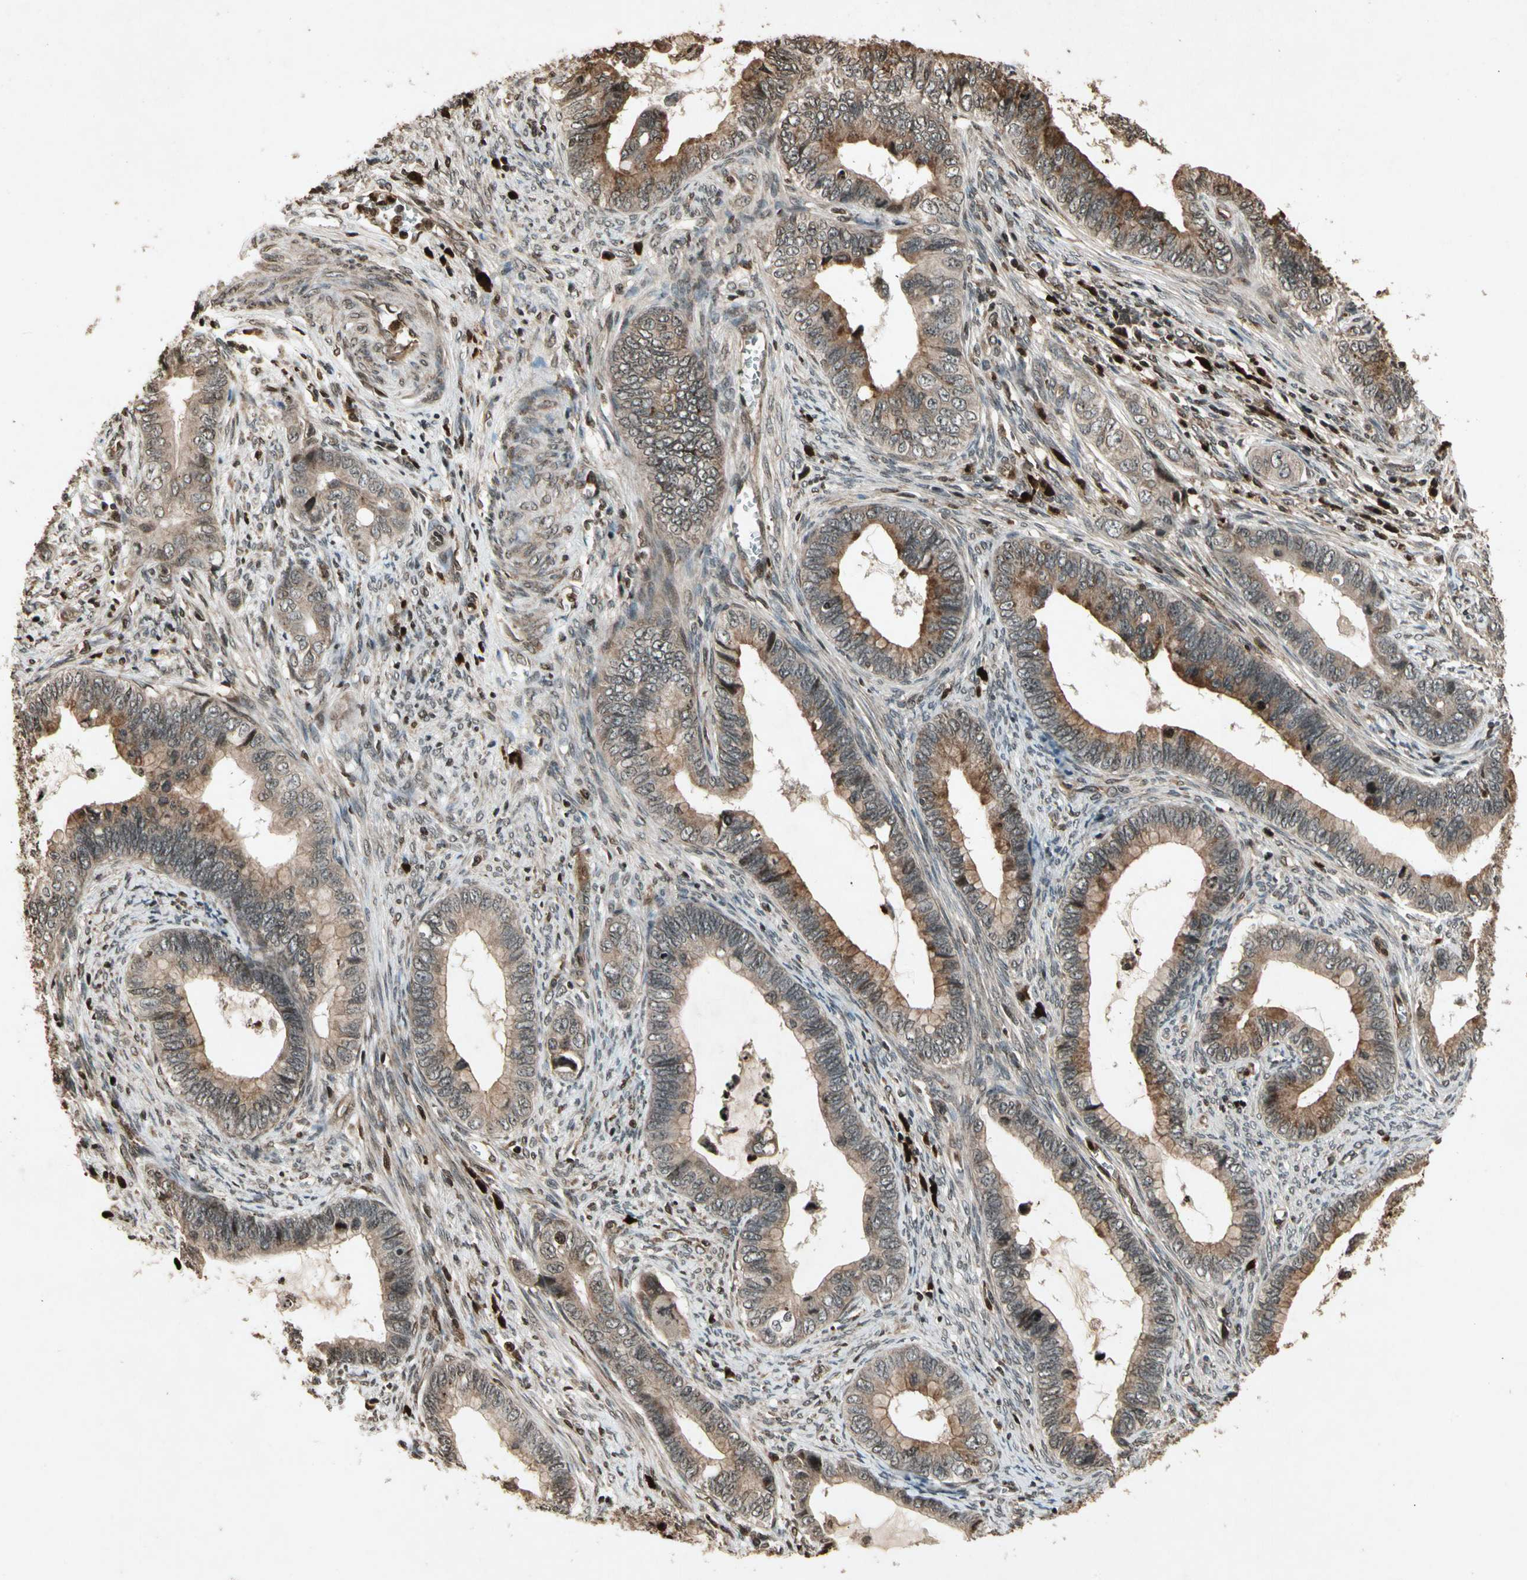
{"staining": {"intensity": "moderate", "quantity": ">75%", "location": "cytoplasmic/membranous"}, "tissue": "cervical cancer", "cell_type": "Tumor cells", "image_type": "cancer", "snomed": [{"axis": "morphology", "description": "Adenocarcinoma, NOS"}, {"axis": "topography", "description": "Cervix"}], "caption": "Human cervical adenocarcinoma stained with a brown dye reveals moderate cytoplasmic/membranous positive staining in approximately >75% of tumor cells.", "gene": "GLRX", "patient": {"sex": "female", "age": 44}}